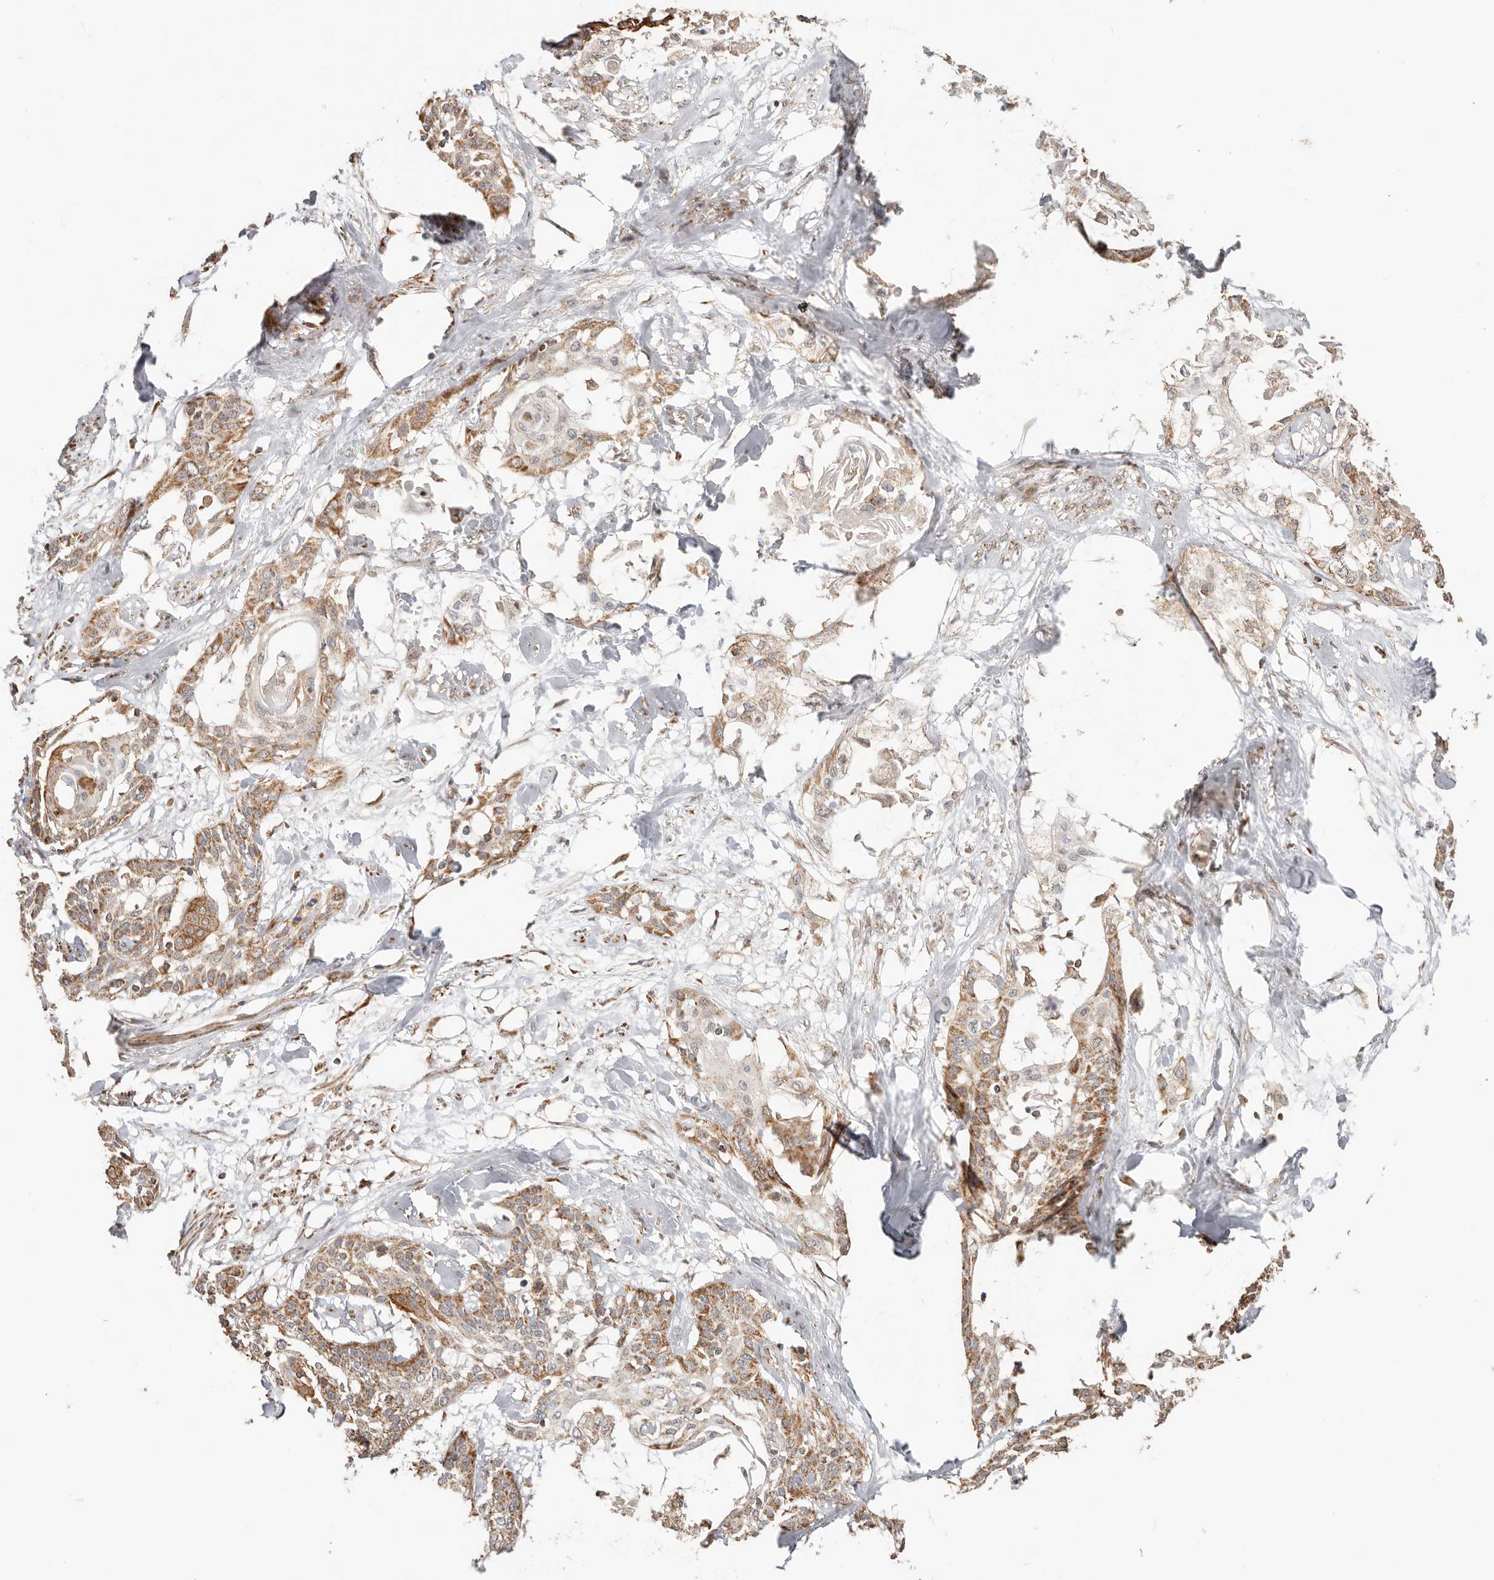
{"staining": {"intensity": "moderate", "quantity": ">75%", "location": "cytoplasmic/membranous"}, "tissue": "cervical cancer", "cell_type": "Tumor cells", "image_type": "cancer", "snomed": [{"axis": "morphology", "description": "Squamous cell carcinoma, NOS"}, {"axis": "topography", "description": "Cervix"}], "caption": "IHC micrograph of neoplastic tissue: cervical cancer stained using IHC reveals medium levels of moderate protein expression localized specifically in the cytoplasmic/membranous of tumor cells, appearing as a cytoplasmic/membranous brown color.", "gene": "NDUFB11", "patient": {"sex": "female", "age": 57}}